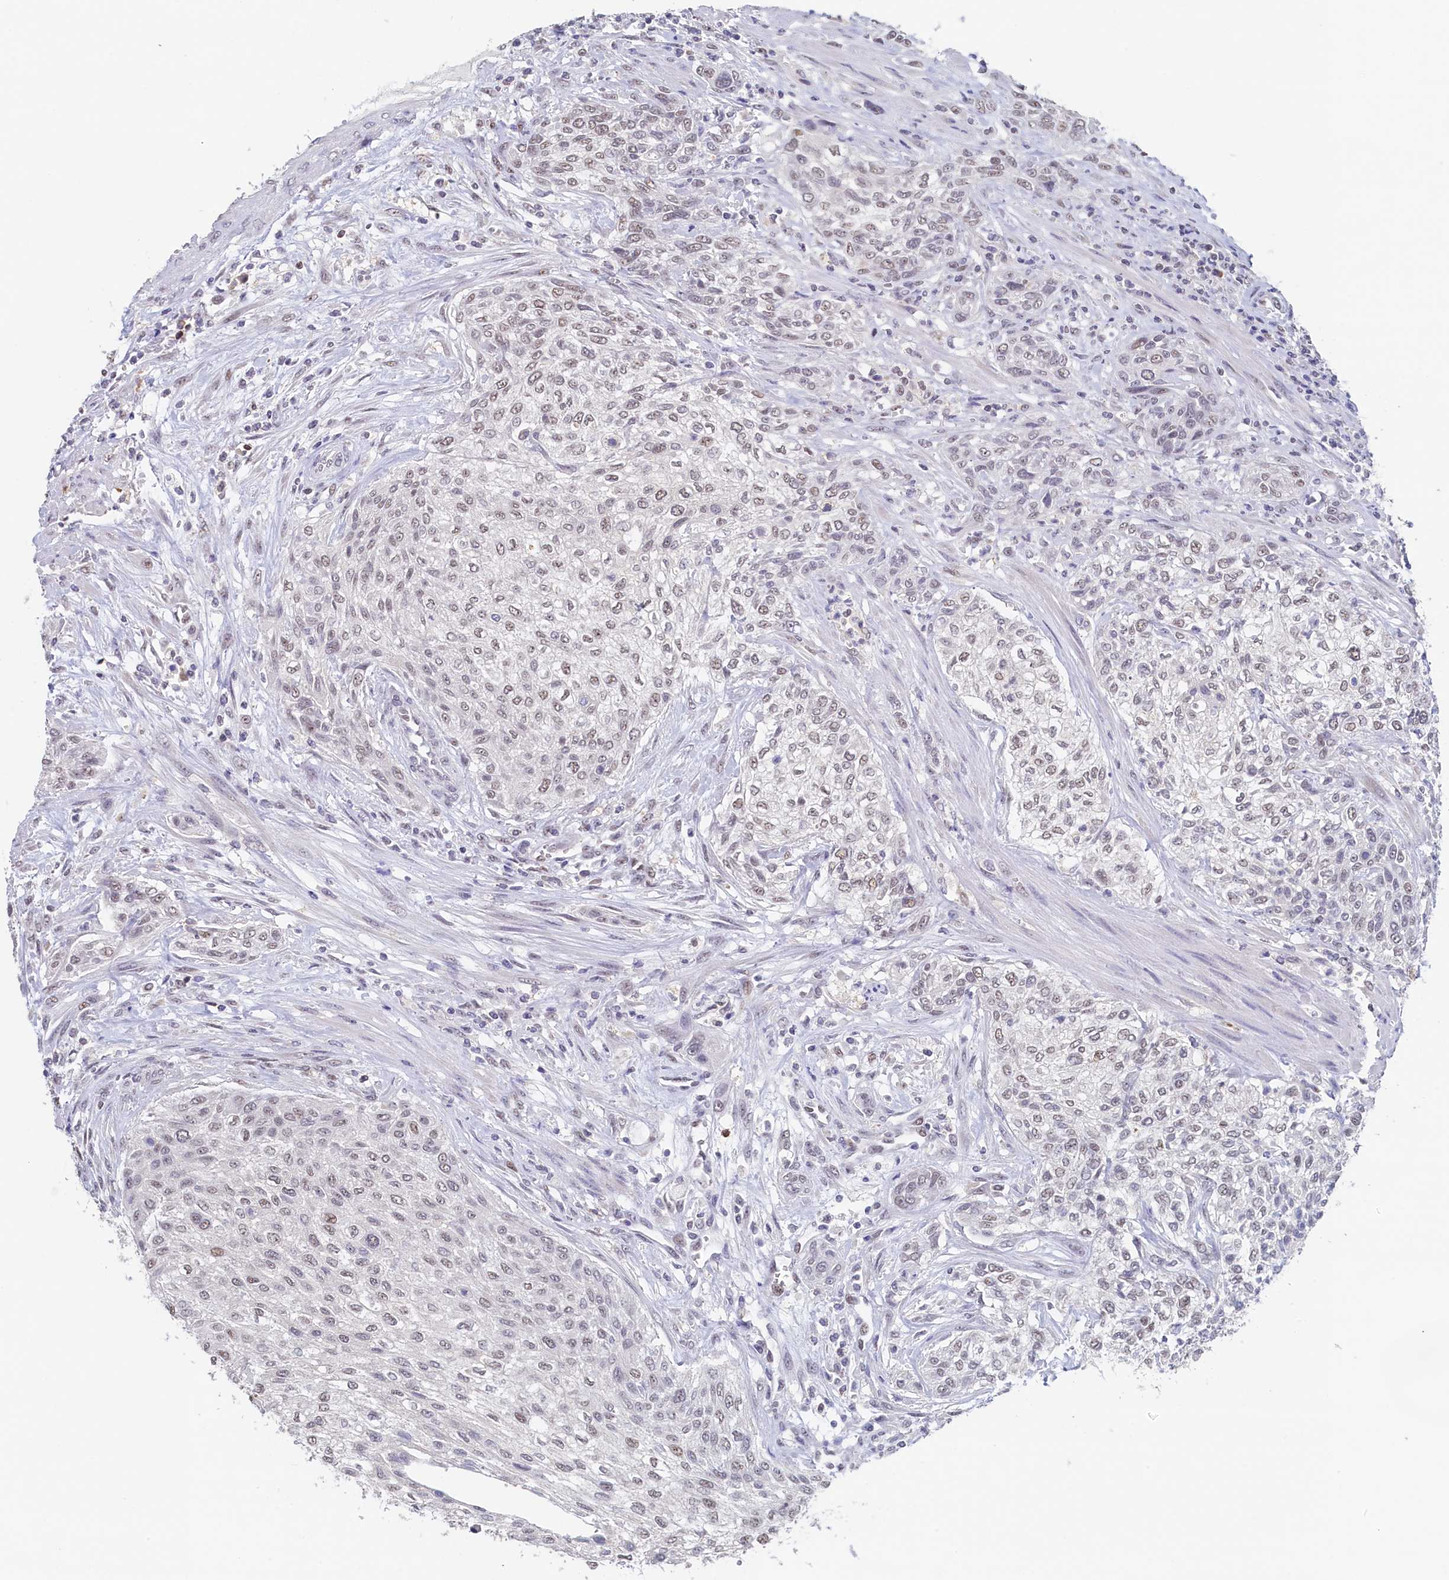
{"staining": {"intensity": "weak", "quantity": "<25%", "location": "nuclear"}, "tissue": "urothelial cancer", "cell_type": "Tumor cells", "image_type": "cancer", "snomed": [{"axis": "morphology", "description": "Normal tissue, NOS"}, {"axis": "morphology", "description": "Urothelial carcinoma, NOS"}, {"axis": "topography", "description": "Urinary bladder"}, {"axis": "topography", "description": "Peripheral nerve tissue"}], "caption": "There is no significant expression in tumor cells of transitional cell carcinoma. (IHC, brightfield microscopy, high magnification).", "gene": "MOSPD3", "patient": {"sex": "male", "age": 35}}